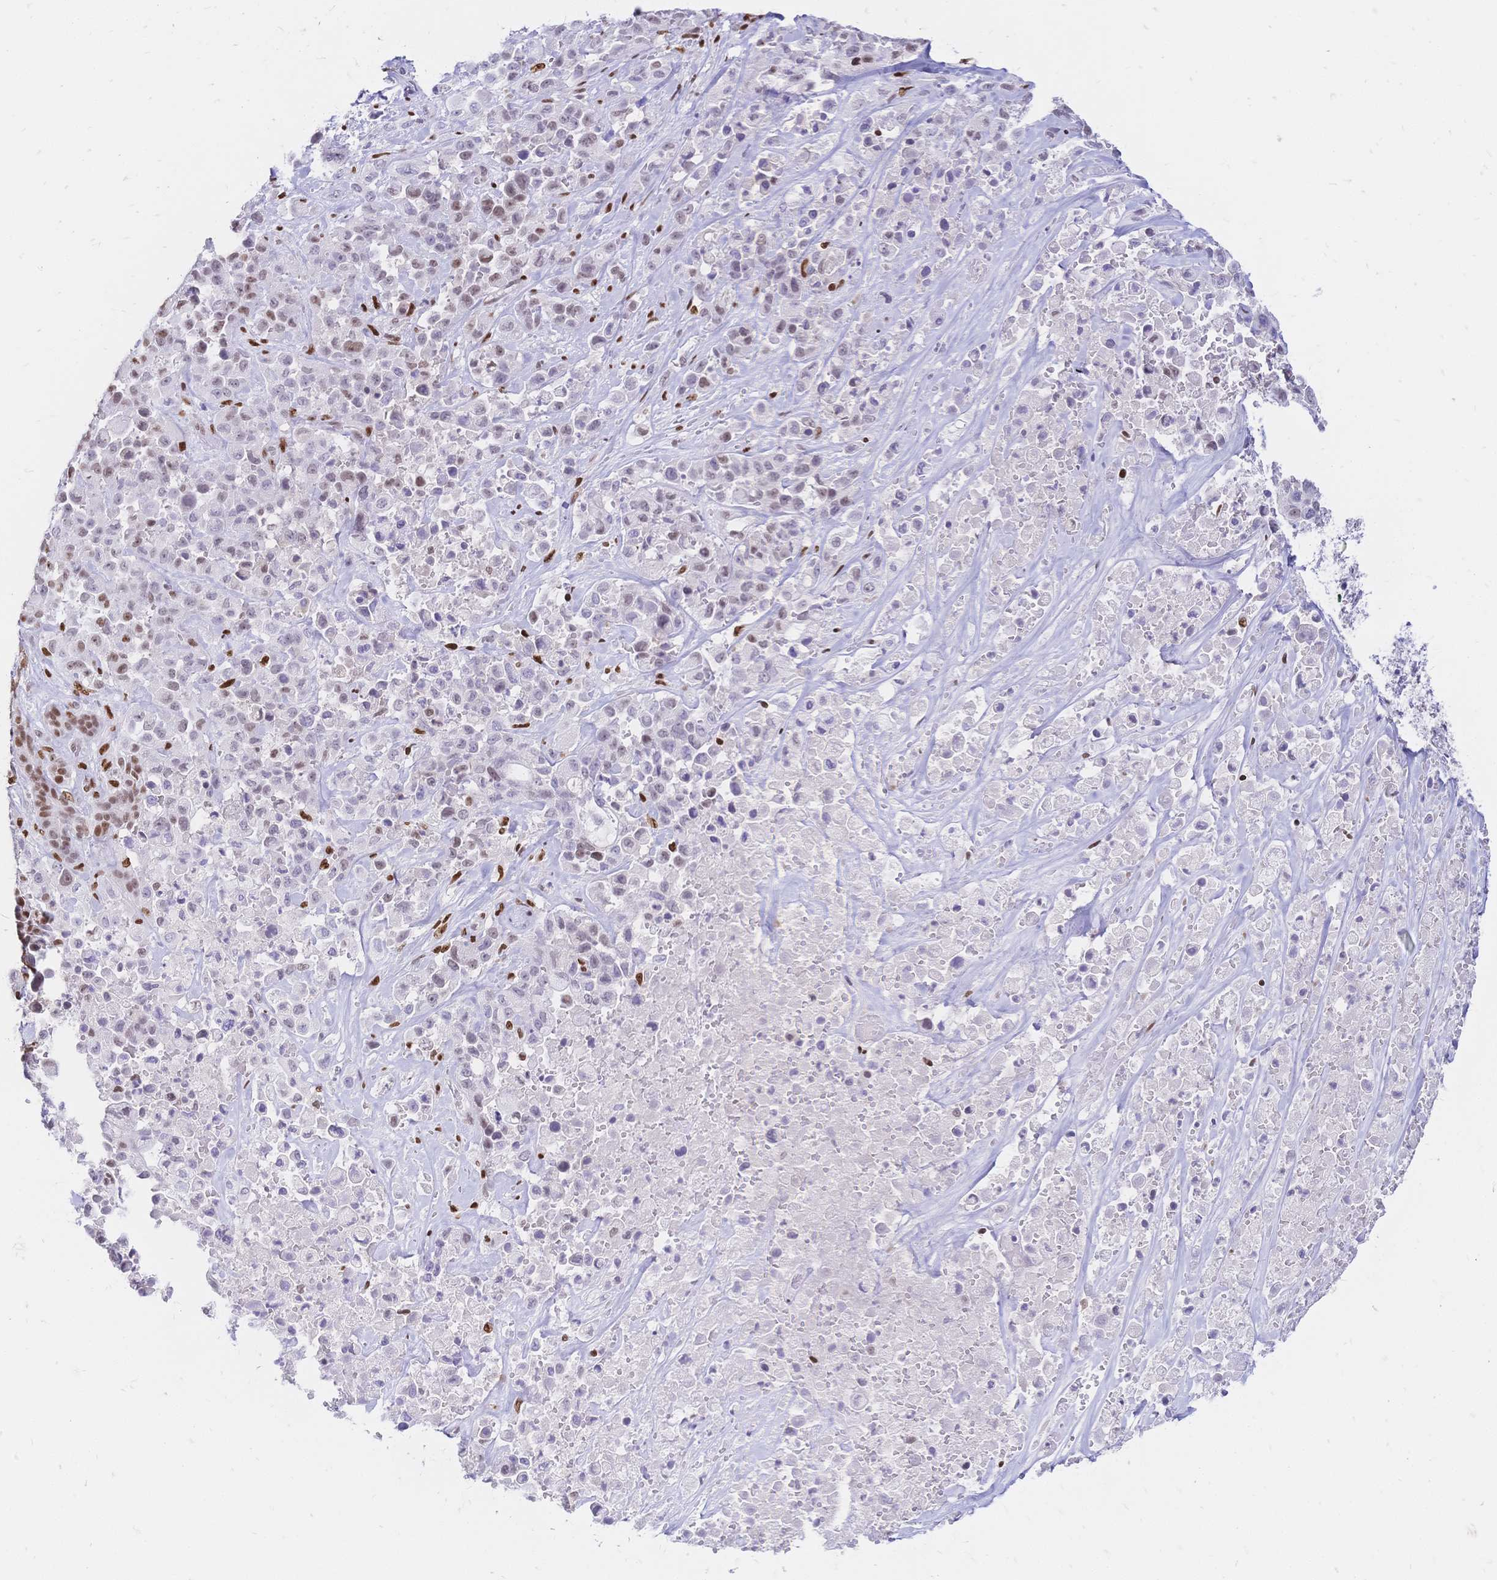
{"staining": {"intensity": "moderate", "quantity": "<25%", "location": "nuclear"}, "tissue": "pancreatic cancer", "cell_type": "Tumor cells", "image_type": "cancer", "snomed": [{"axis": "morphology", "description": "Adenocarcinoma, NOS"}, {"axis": "topography", "description": "Pancreas"}], "caption": "Moderate nuclear protein positivity is present in about <25% of tumor cells in pancreatic cancer.", "gene": "NFIC", "patient": {"sex": "male", "age": 44}}